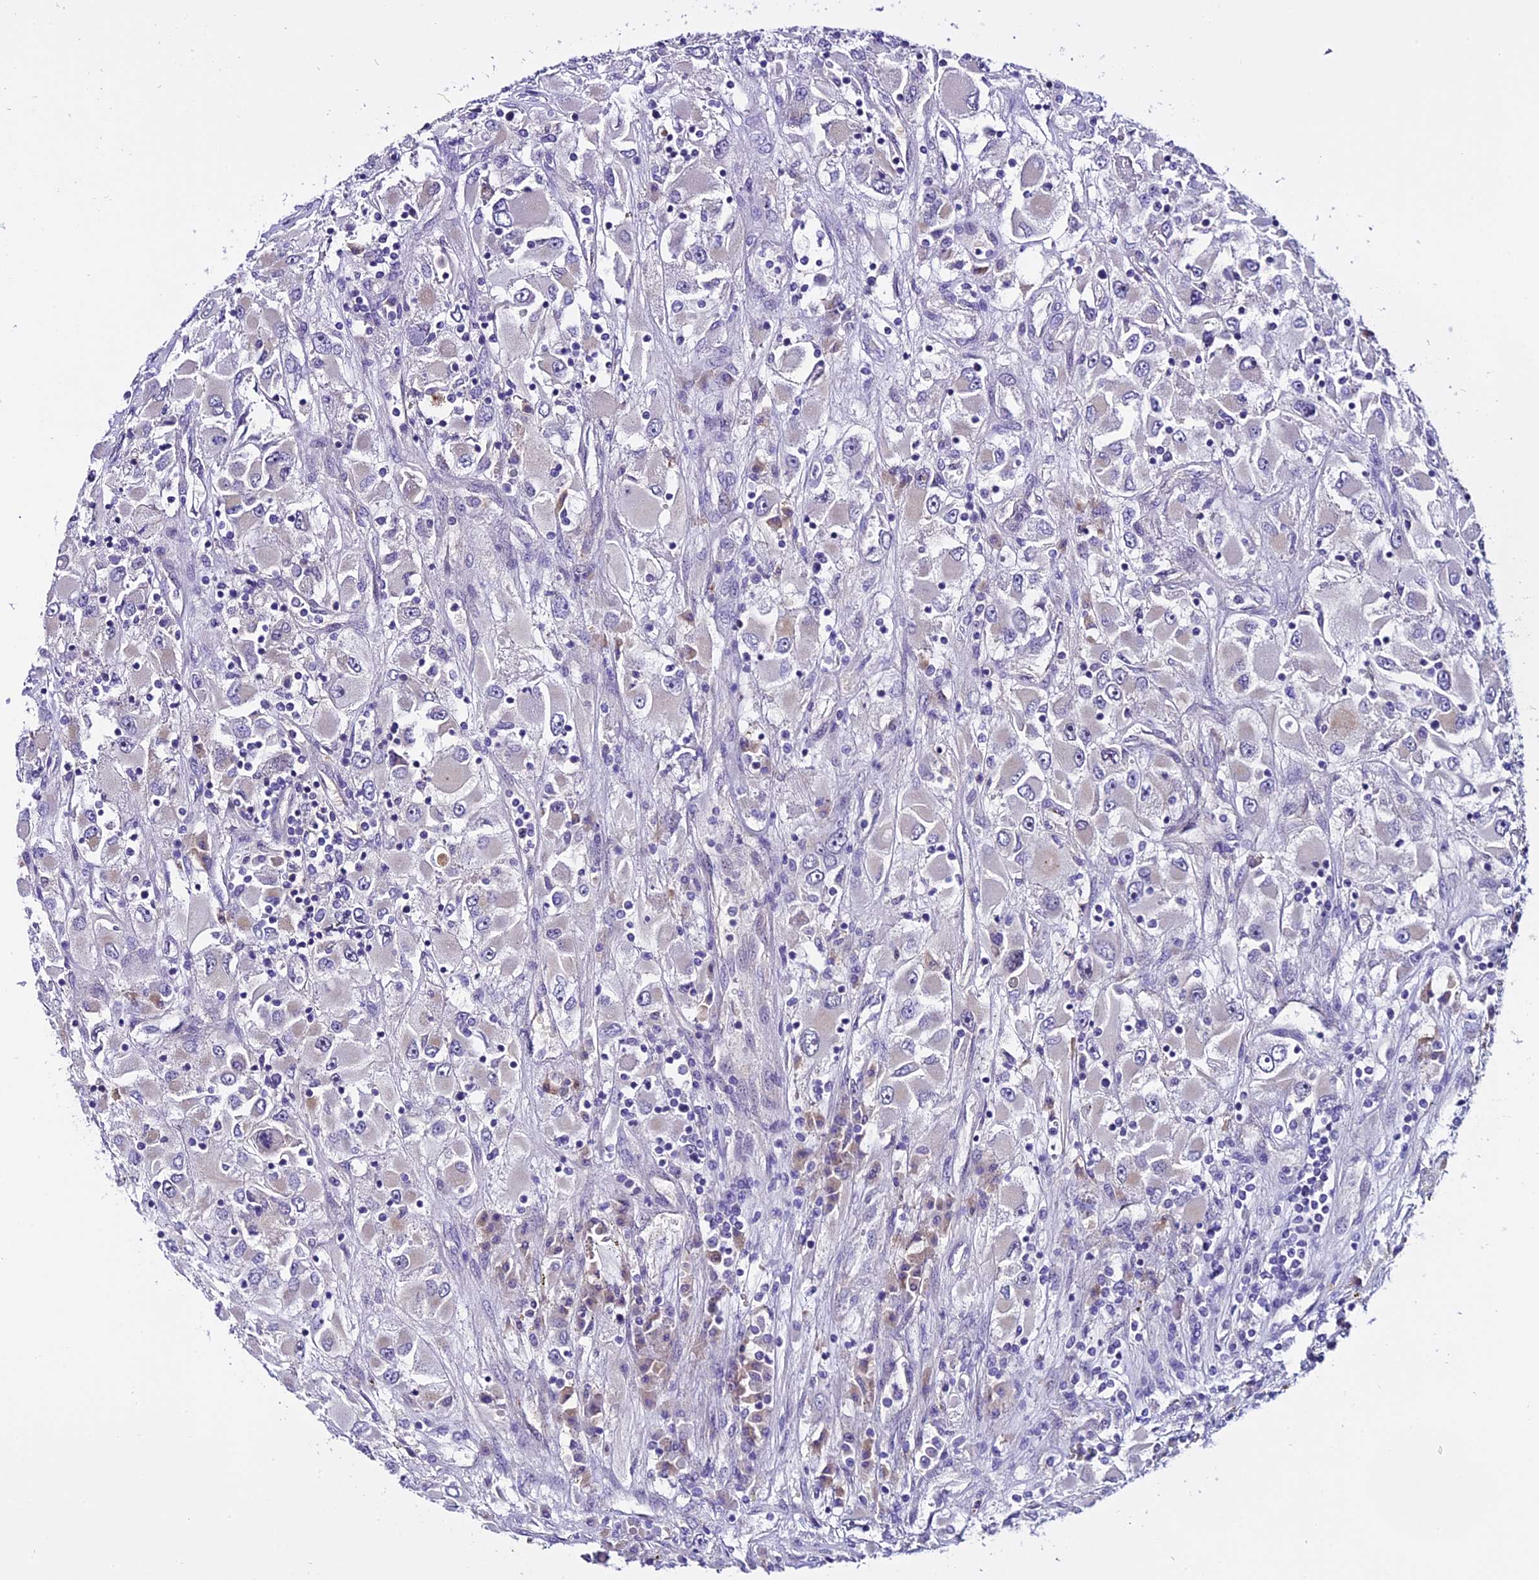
{"staining": {"intensity": "negative", "quantity": "none", "location": "none"}, "tissue": "renal cancer", "cell_type": "Tumor cells", "image_type": "cancer", "snomed": [{"axis": "morphology", "description": "Adenocarcinoma, NOS"}, {"axis": "topography", "description": "Kidney"}], "caption": "This is an immunohistochemistry (IHC) micrograph of human renal cancer (adenocarcinoma). There is no staining in tumor cells.", "gene": "C9orf40", "patient": {"sex": "female", "age": 52}}